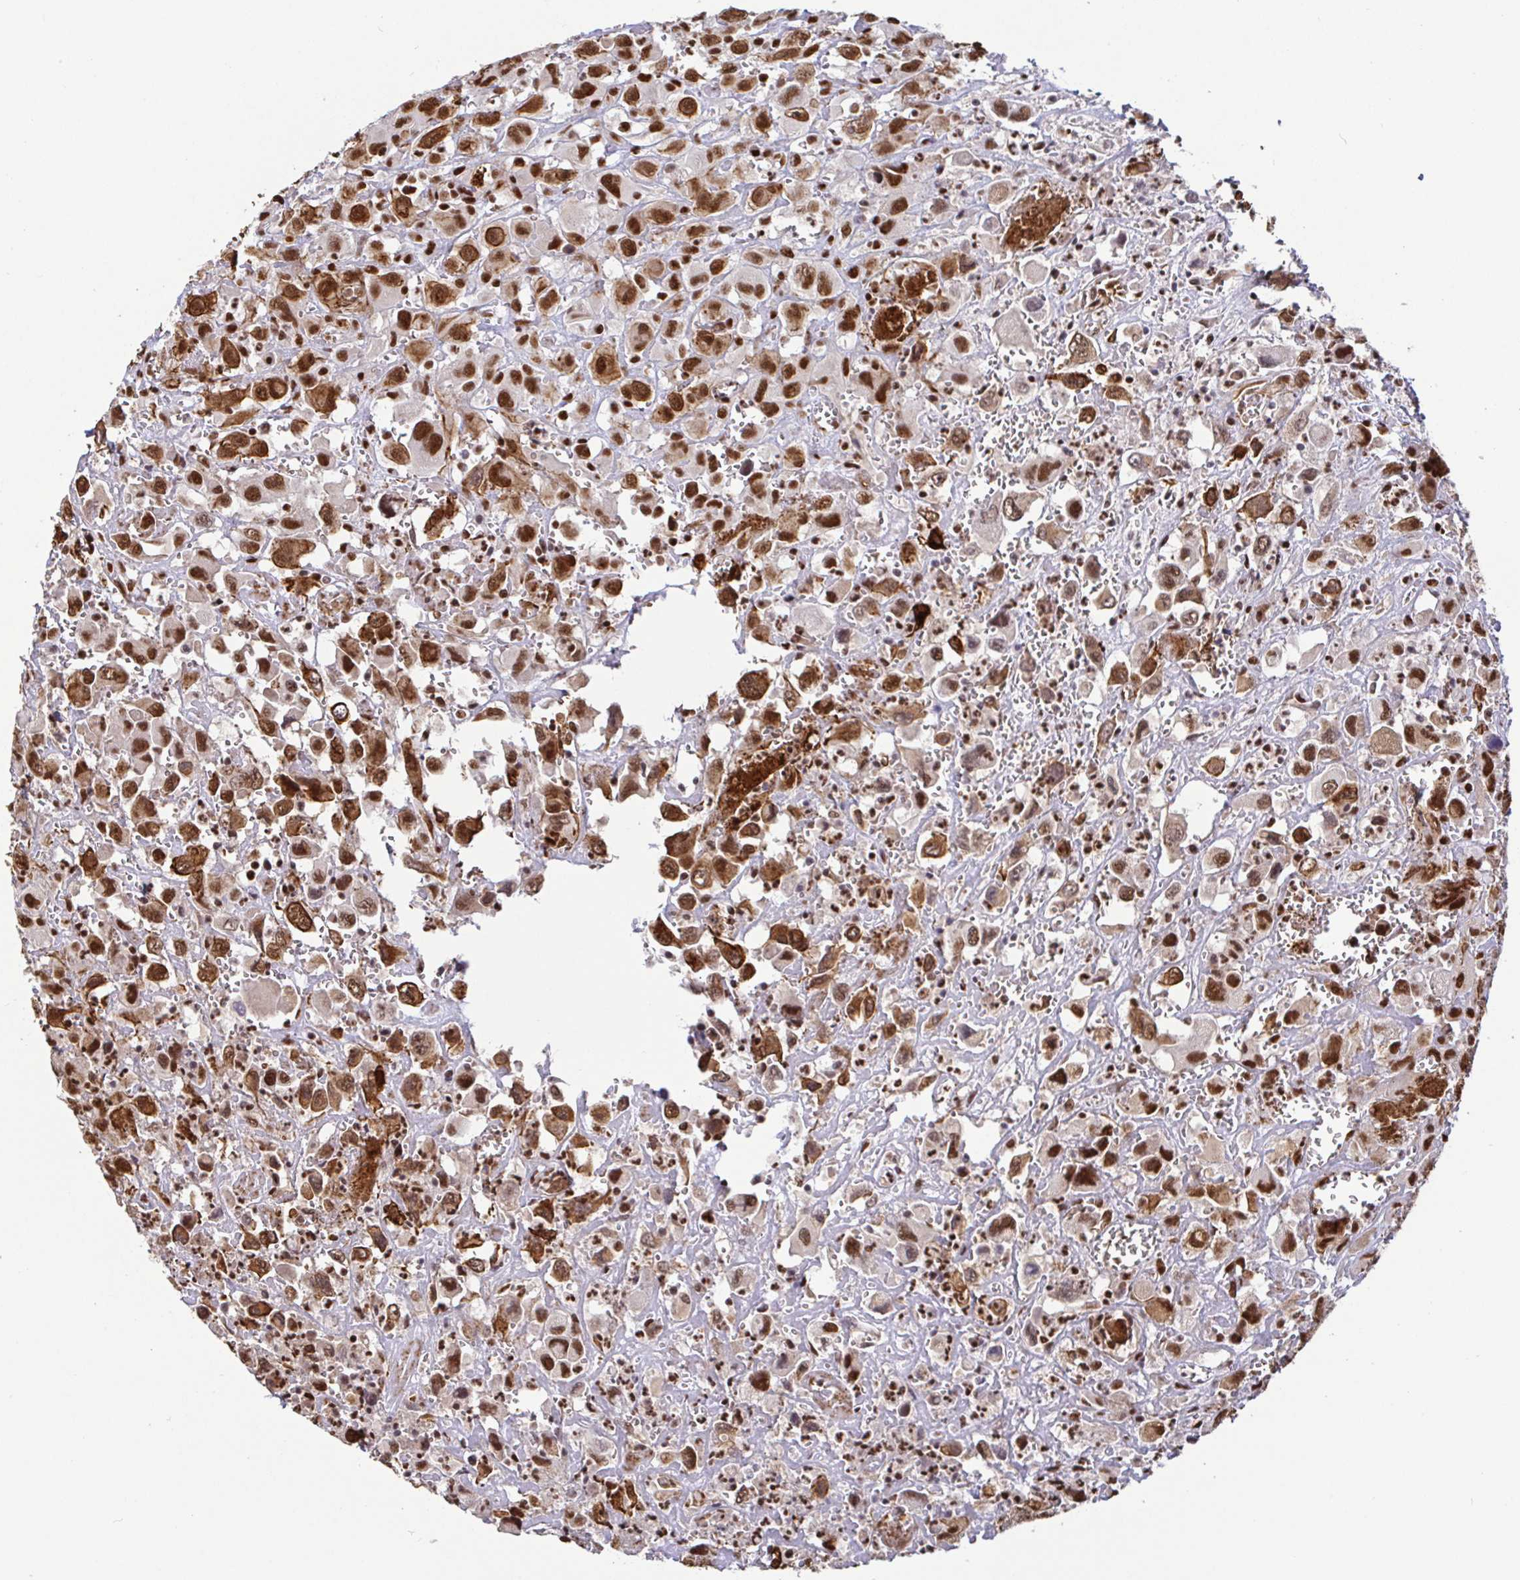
{"staining": {"intensity": "strong", "quantity": ">75%", "location": "nuclear"}, "tissue": "head and neck cancer", "cell_type": "Tumor cells", "image_type": "cancer", "snomed": [{"axis": "morphology", "description": "Squamous cell carcinoma, NOS"}, {"axis": "morphology", "description": "Squamous cell carcinoma, metastatic, NOS"}, {"axis": "topography", "description": "Oral tissue"}, {"axis": "topography", "description": "Head-Neck"}], "caption": "A high-resolution histopathology image shows IHC staining of metastatic squamous cell carcinoma (head and neck), which demonstrates strong nuclear positivity in approximately >75% of tumor cells. (IHC, brightfield microscopy, high magnification).", "gene": "SP3", "patient": {"sex": "female", "age": 85}}